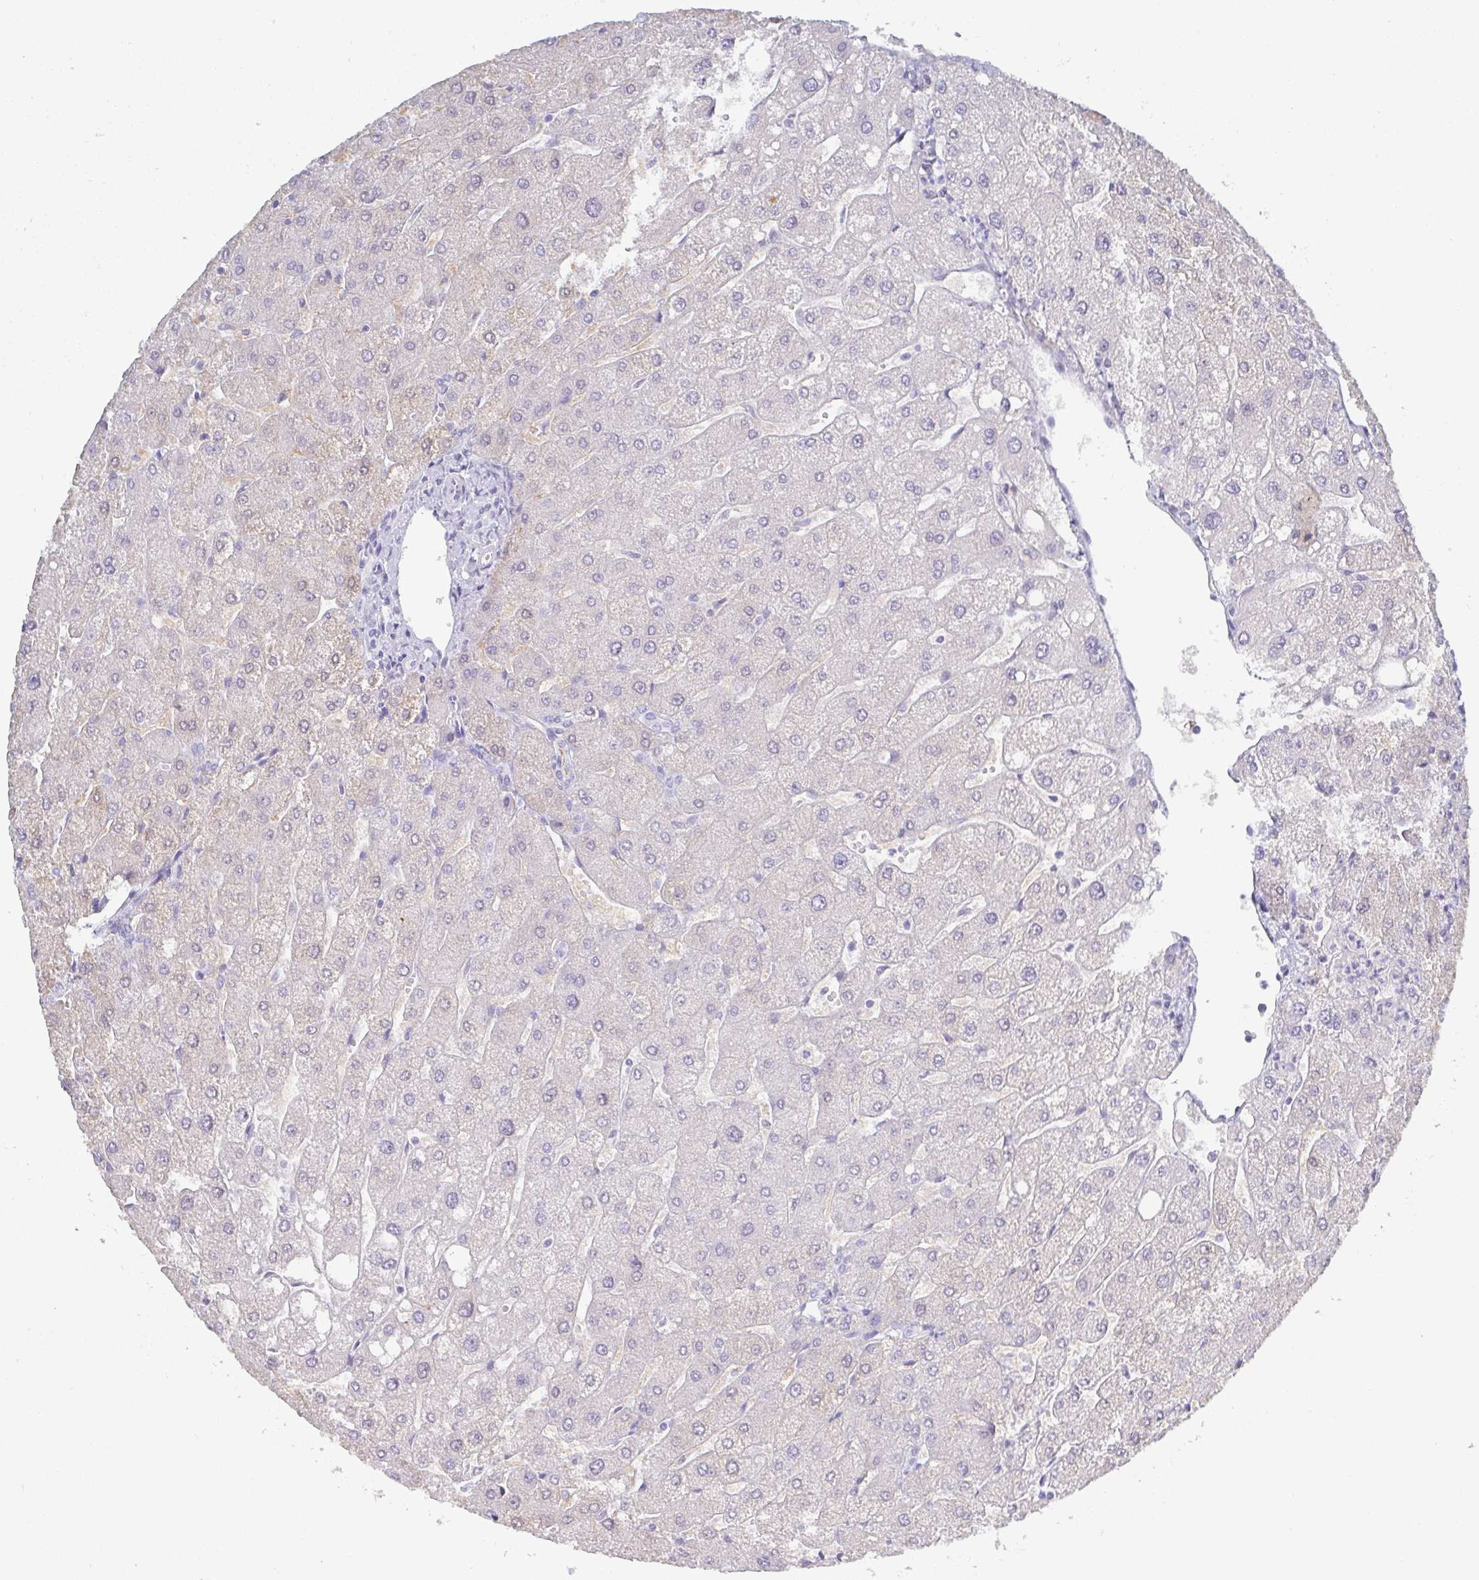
{"staining": {"intensity": "negative", "quantity": "none", "location": "none"}, "tissue": "liver", "cell_type": "Cholangiocytes", "image_type": "normal", "snomed": [{"axis": "morphology", "description": "Normal tissue, NOS"}, {"axis": "topography", "description": "Liver"}], "caption": "This micrograph is of benign liver stained with IHC to label a protein in brown with the nuclei are counter-stained blue. There is no staining in cholangiocytes.", "gene": "ZG16B", "patient": {"sex": "male", "age": 67}}